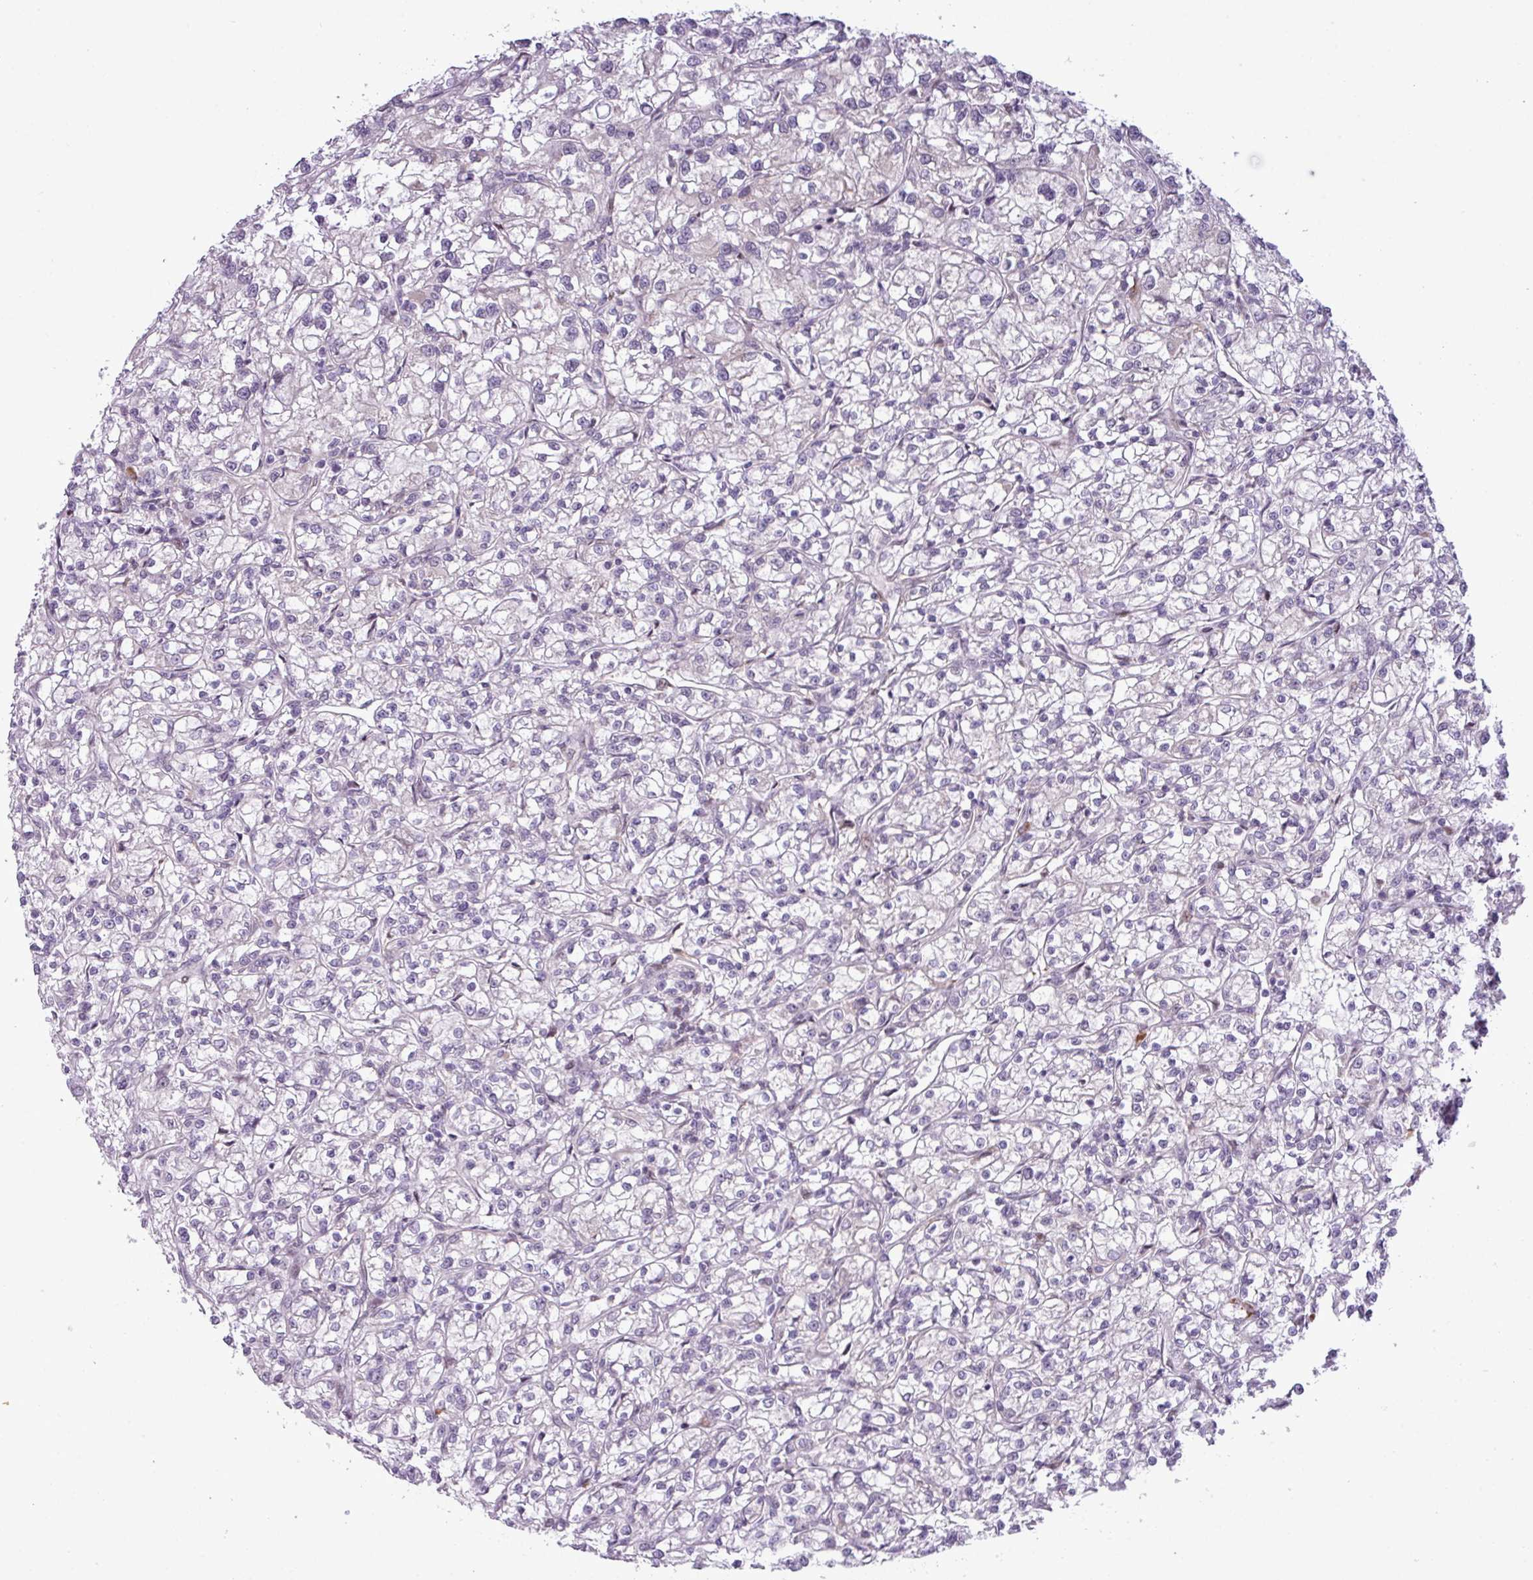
{"staining": {"intensity": "negative", "quantity": "none", "location": "none"}, "tissue": "renal cancer", "cell_type": "Tumor cells", "image_type": "cancer", "snomed": [{"axis": "morphology", "description": "Adenocarcinoma, NOS"}, {"axis": "topography", "description": "Kidney"}], "caption": "An IHC image of renal cancer is shown. There is no staining in tumor cells of renal cancer. The staining is performed using DAB brown chromogen with nuclei counter-stained in using hematoxylin.", "gene": "SLC66A2", "patient": {"sex": "female", "age": 59}}